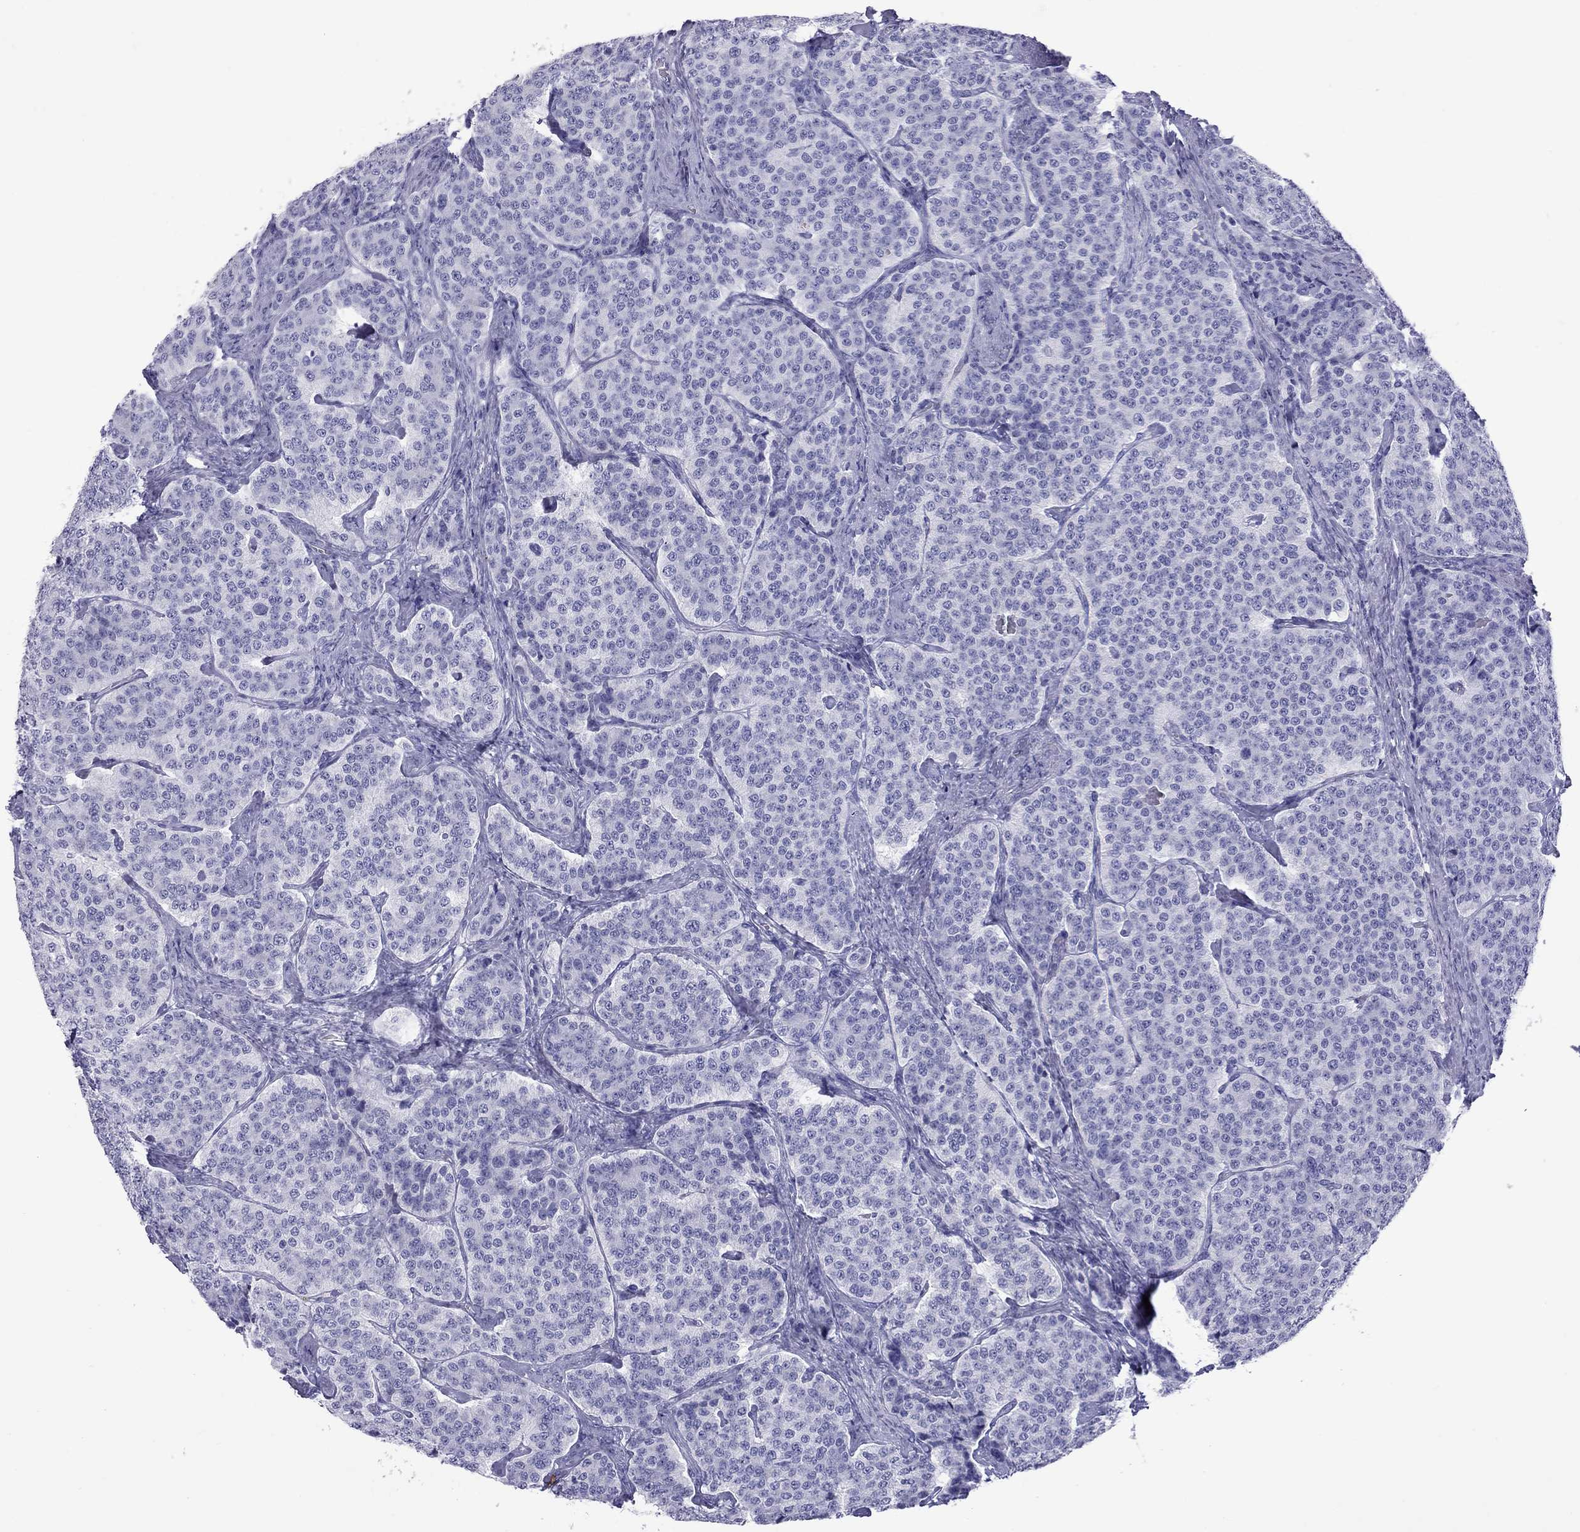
{"staining": {"intensity": "negative", "quantity": "none", "location": "none"}, "tissue": "carcinoid", "cell_type": "Tumor cells", "image_type": "cancer", "snomed": [{"axis": "morphology", "description": "Carcinoid, malignant, NOS"}, {"axis": "topography", "description": "Small intestine"}], "caption": "This is an immunohistochemistry (IHC) micrograph of carcinoid (malignant). There is no expression in tumor cells.", "gene": "SLAMF1", "patient": {"sex": "female", "age": 58}}